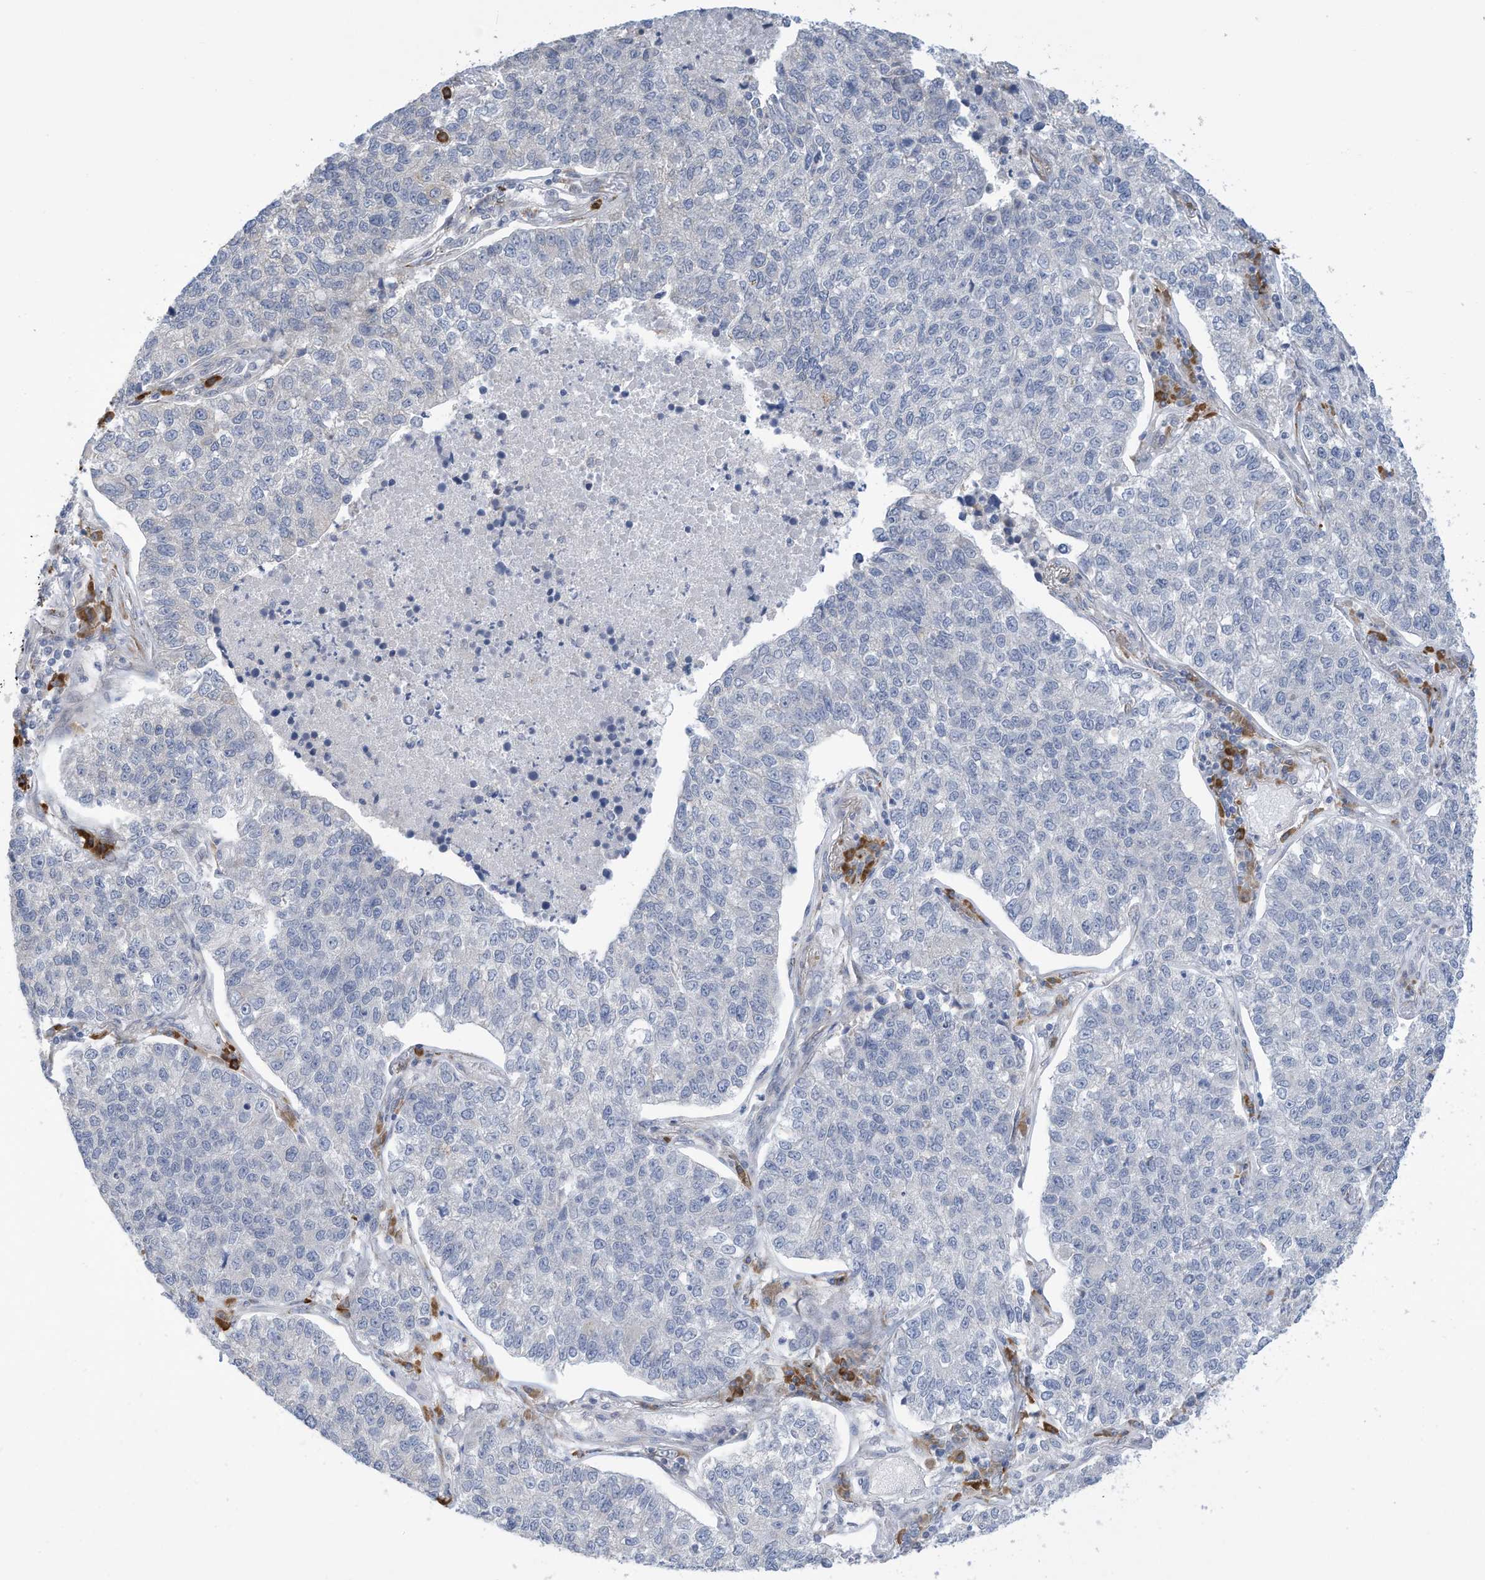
{"staining": {"intensity": "negative", "quantity": "none", "location": "none"}, "tissue": "lung cancer", "cell_type": "Tumor cells", "image_type": "cancer", "snomed": [{"axis": "morphology", "description": "Adenocarcinoma, NOS"}, {"axis": "topography", "description": "Lung"}], "caption": "The micrograph reveals no staining of tumor cells in lung cancer. (DAB immunohistochemistry (IHC), high magnification).", "gene": "ZNF292", "patient": {"sex": "male", "age": 49}}